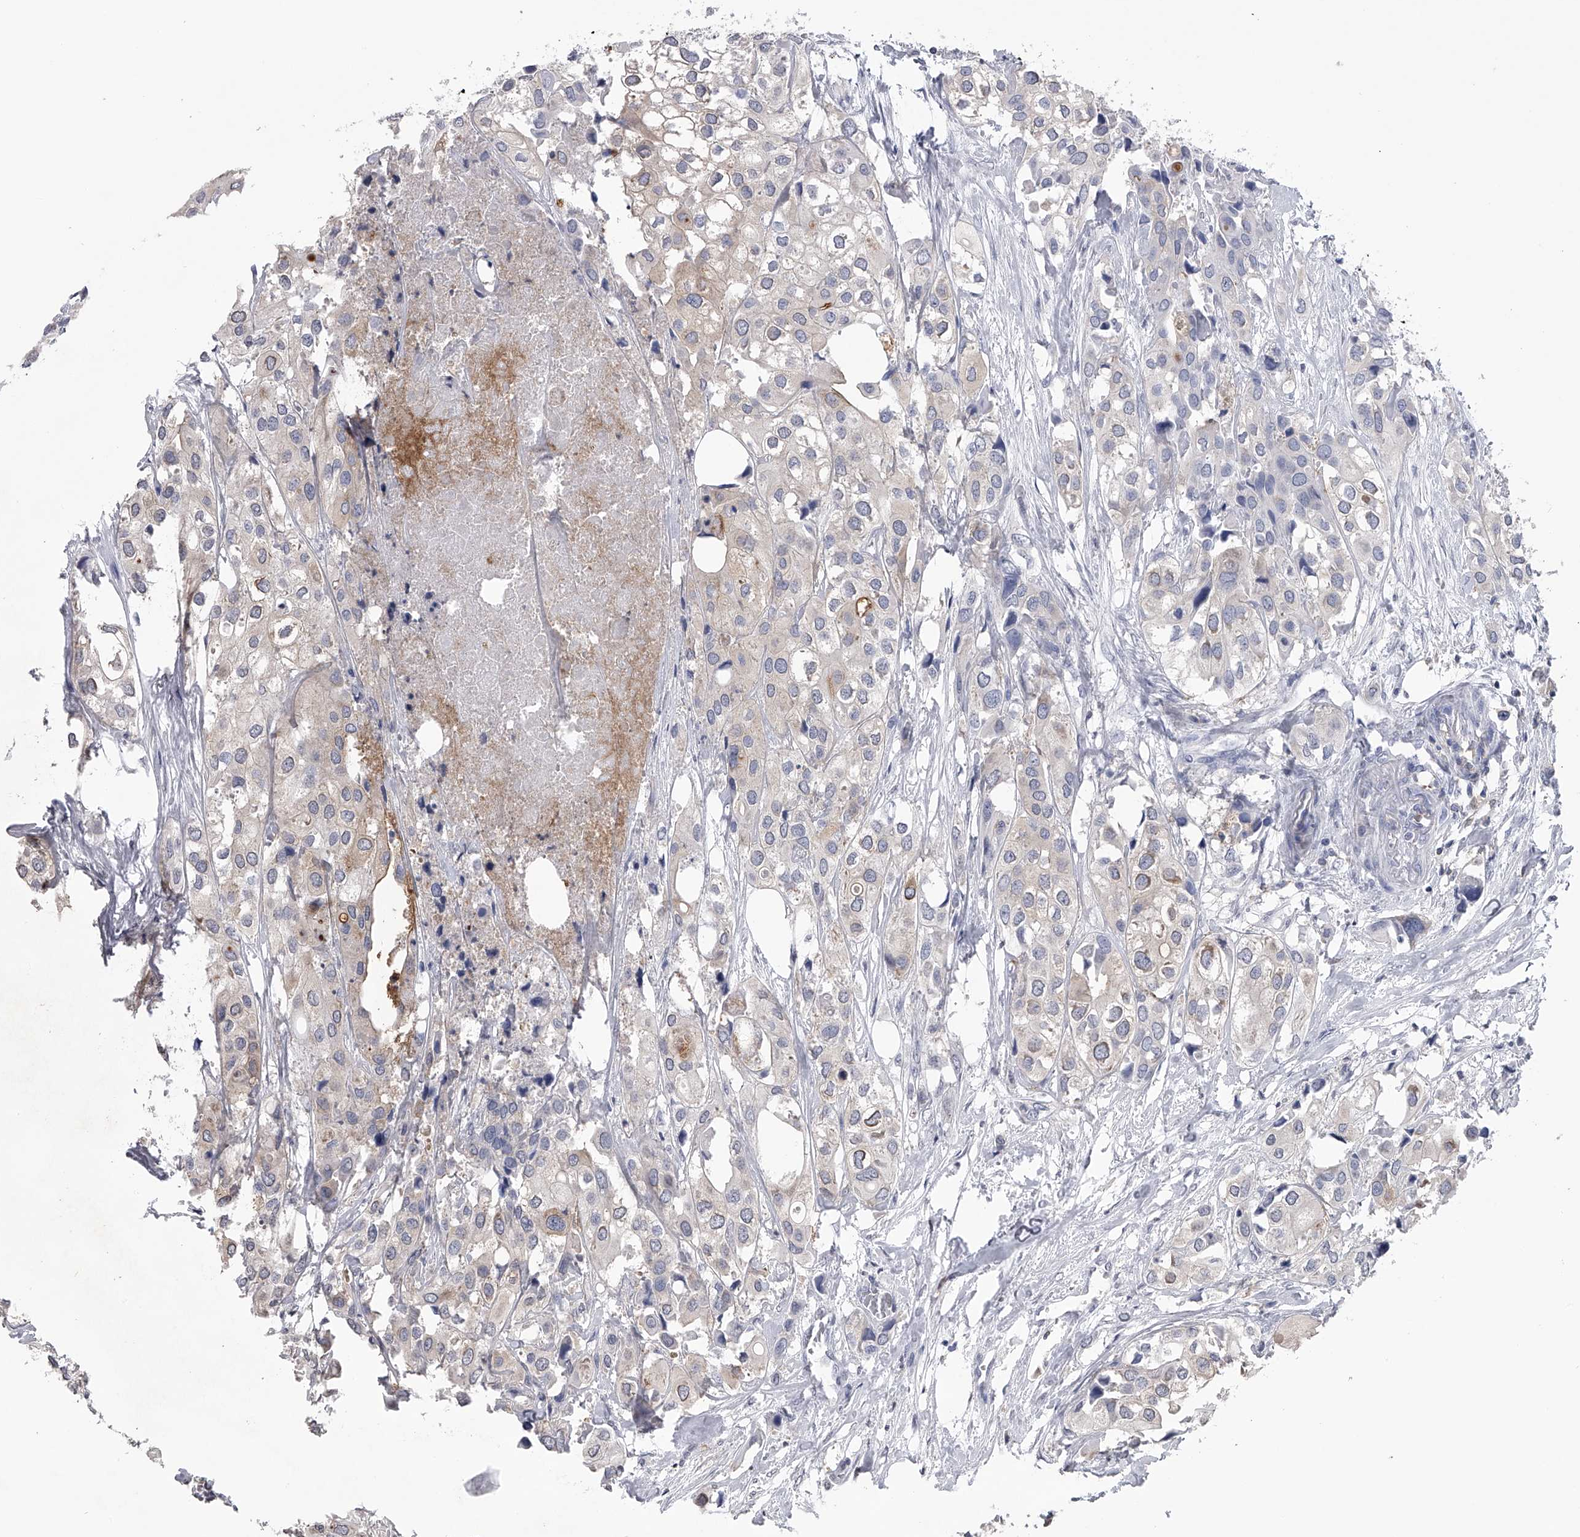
{"staining": {"intensity": "negative", "quantity": "none", "location": "none"}, "tissue": "urothelial cancer", "cell_type": "Tumor cells", "image_type": "cancer", "snomed": [{"axis": "morphology", "description": "Urothelial carcinoma, High grade"}, {"axis": "topography", "description": "Urinary bladder"}], "caption": "The immunohistochemistry image has no significant expression in tumor cells of urothelial cancer tissue.", "gene": "TASP1", "patient": {"sex": "male", "age": 64}}